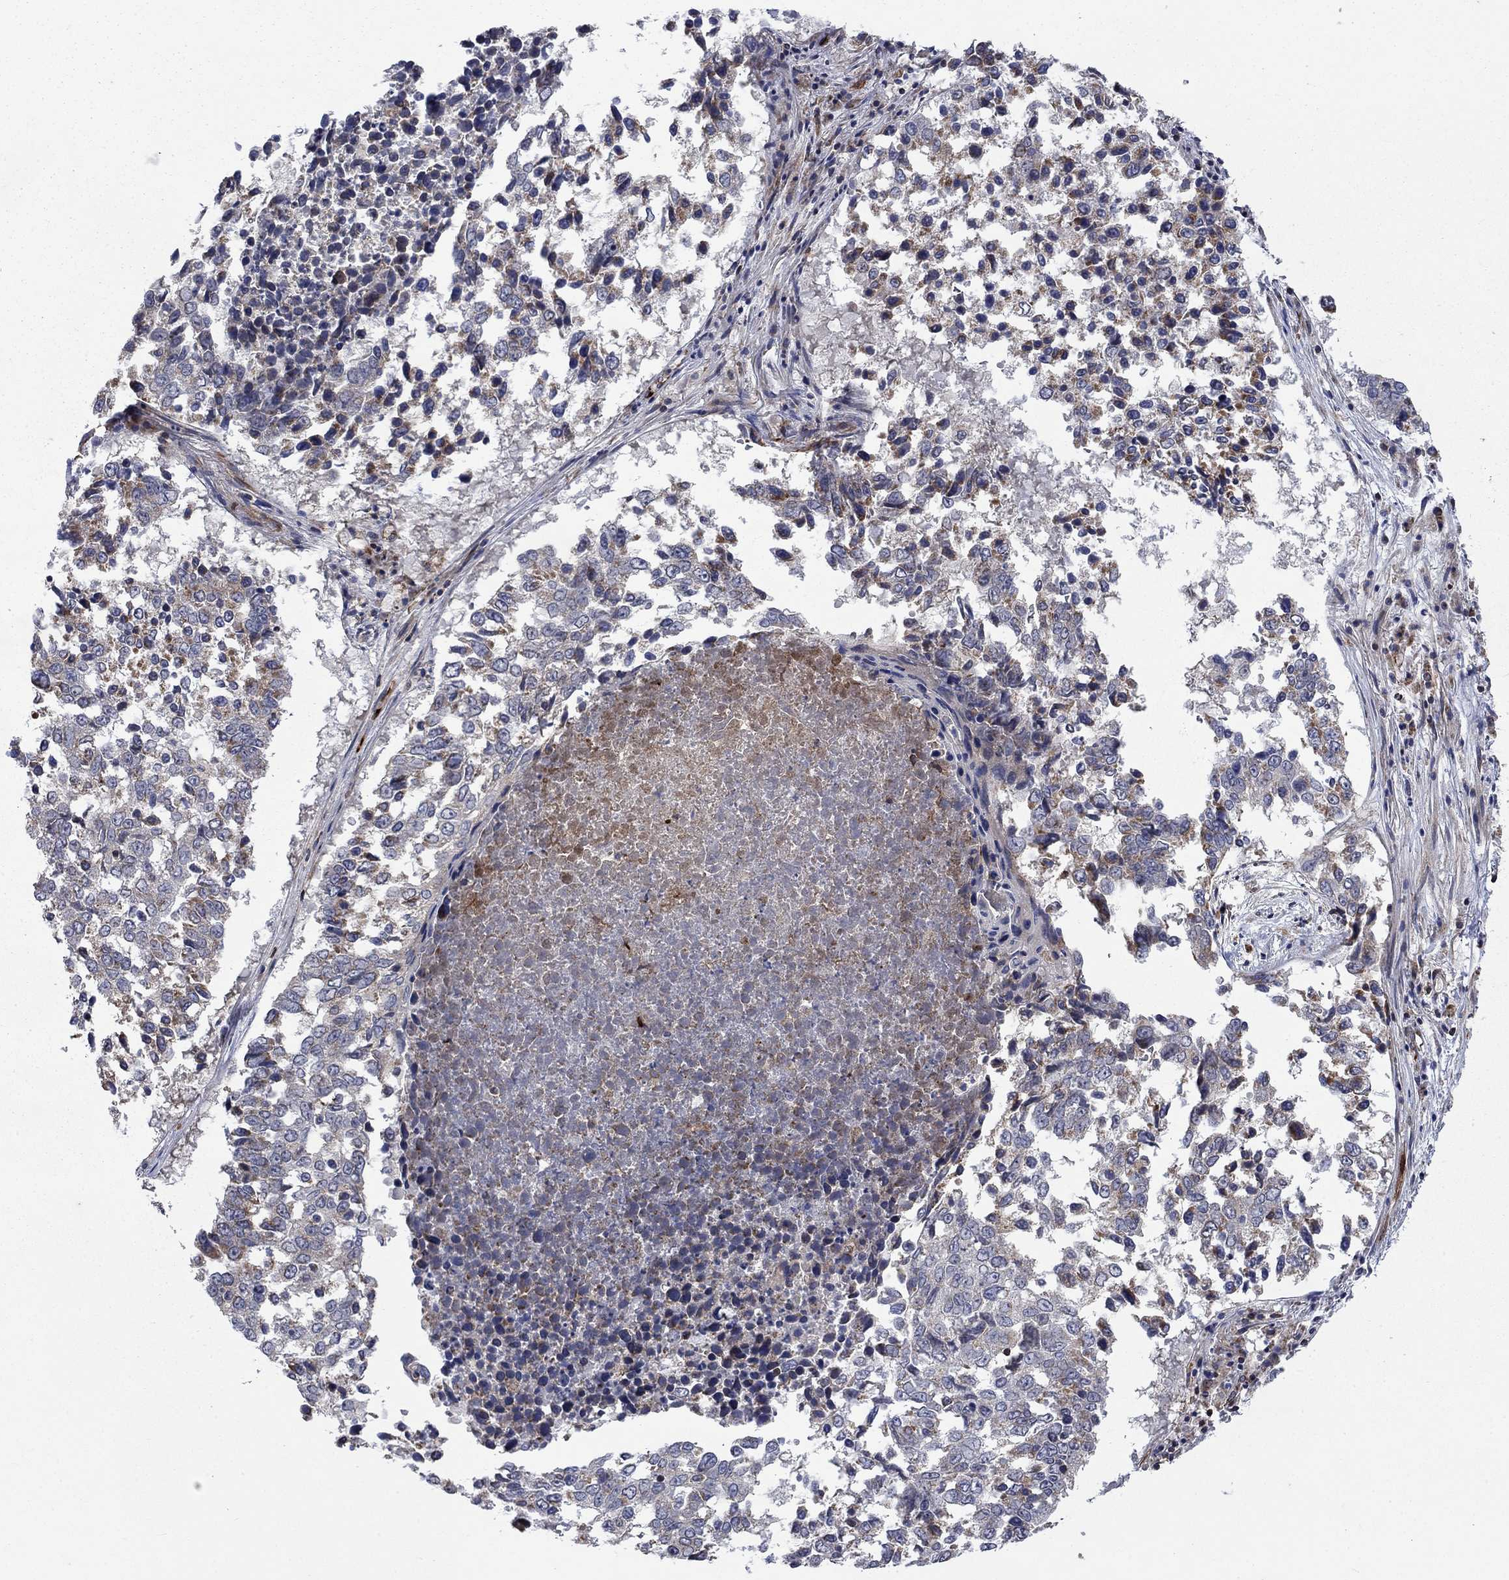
{"staining": {"intensity": "moderate", "quantity": "<25%", "location": "cytoplasmic/membranous"}, "tissue": "lung cancer", "cell_type": "Tumor cells", "image_type": "cancer", "snomed": [{"axis": "morphology", "description": "Squamous cell carcinoma, NOS"}, {"axis": "topography", "description": "Lung"}], "caption": "Human lung squamous cell carcinoma stained for a protein (brown) demonstrates moderate cytoplasmic/membranous positive expression in approximately <25% of tumor cells.", "gene": "NDUFC1", "patient": {"sex": "male", "age": 82}}